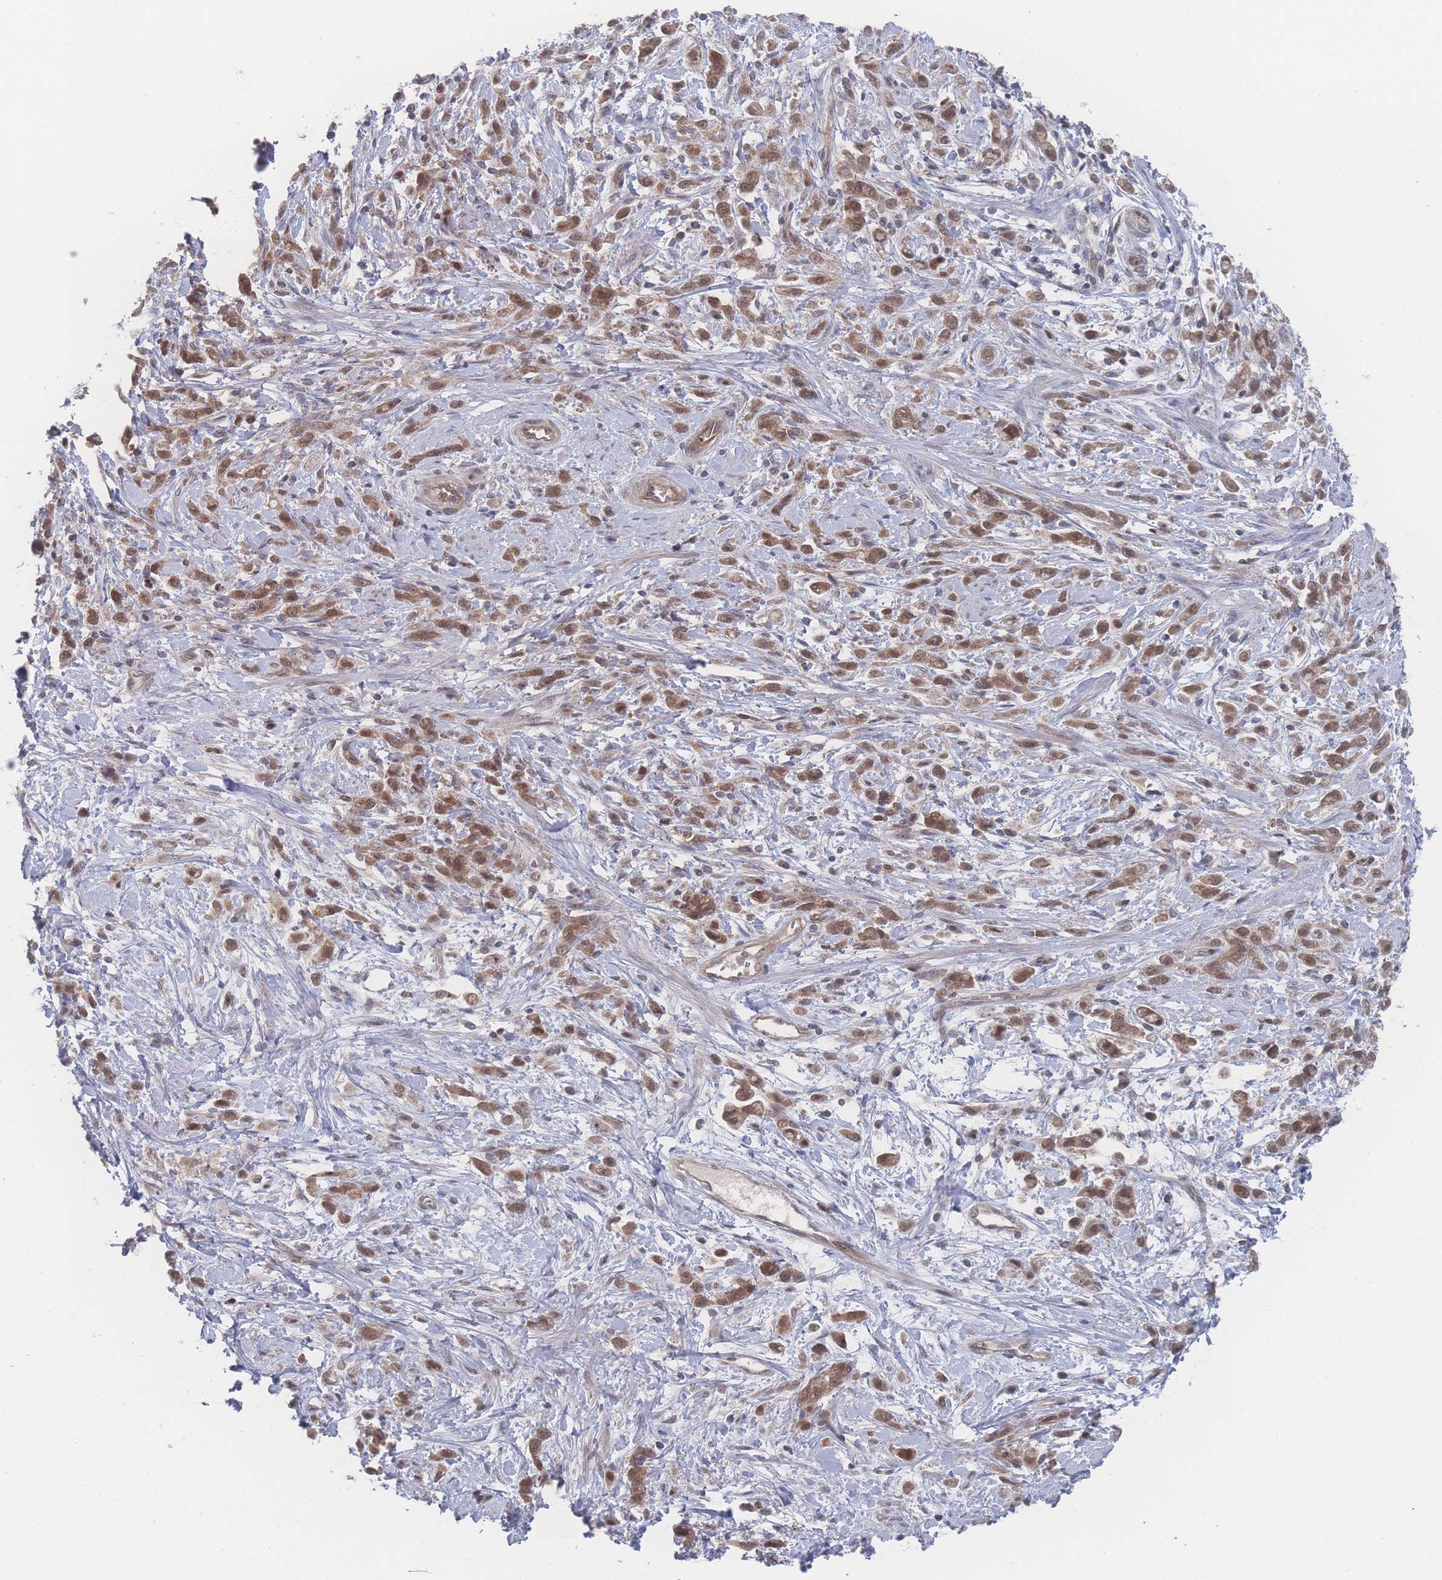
{"staining": {"intensity": "moderate", "quantity": ">75%", "location": "cytoplasmic/membranous,nuclear"}, "tissue": "stomach cancer", "cell_type": "Tumor cells", "image_type": "cancer", "snomed": [{"axis": "morphology", "description": "Adenocarcinoma, NOS"}, {"axis": "topography", "description": "Stomach"}], "caption": "The image shows staining of stomach cancer (adenocarcinoma), revealing moderate cytoplasmic/membranous and nuclear protein staining (brown color) within tumor cells. Immunohistochemistry stains the protein in brown and the nuclei are stained blue.", "gene": "NBEAL1", "patient": {"sex": "female", "age": 60}}